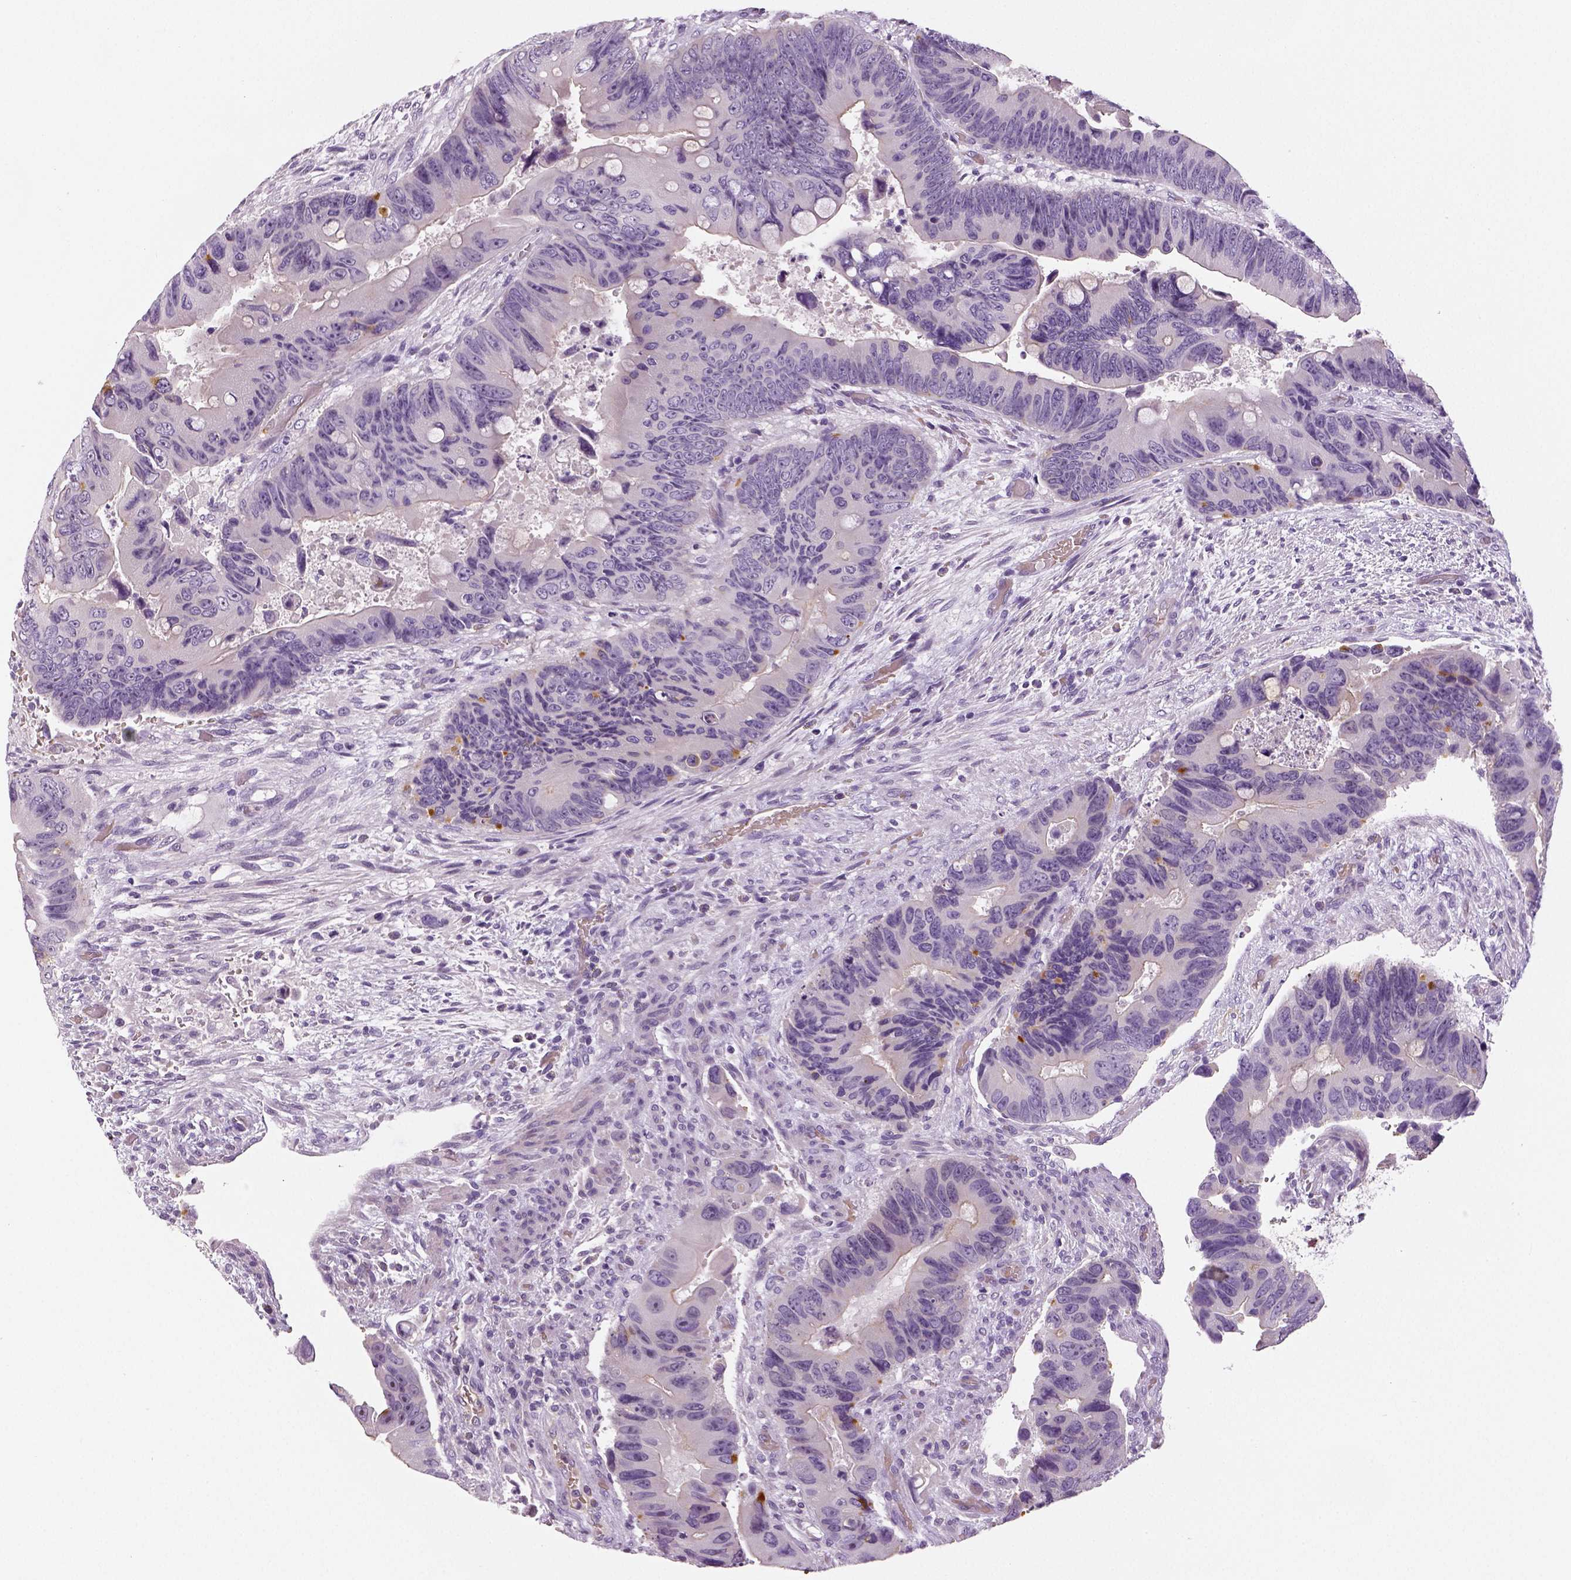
{"staining": {"intensity": "negative", "quantity": "none", "location": "none"}, "tissue": "colorectal cancer", "cell_type": "Tumor cells", "image_type": "cancer", "snomed": [{"axis": "morphology", "description": "Adenocarcinoma, NOS"}, {"axis": "topography", "description": "Rectum"}], "caption": "Immunohistochemical staining of human colorectal adenocarcinoma displays no significant staining in tumor cells.", "gene": "TSPAN7", "patient": {"sex": "male", "age": 63}}